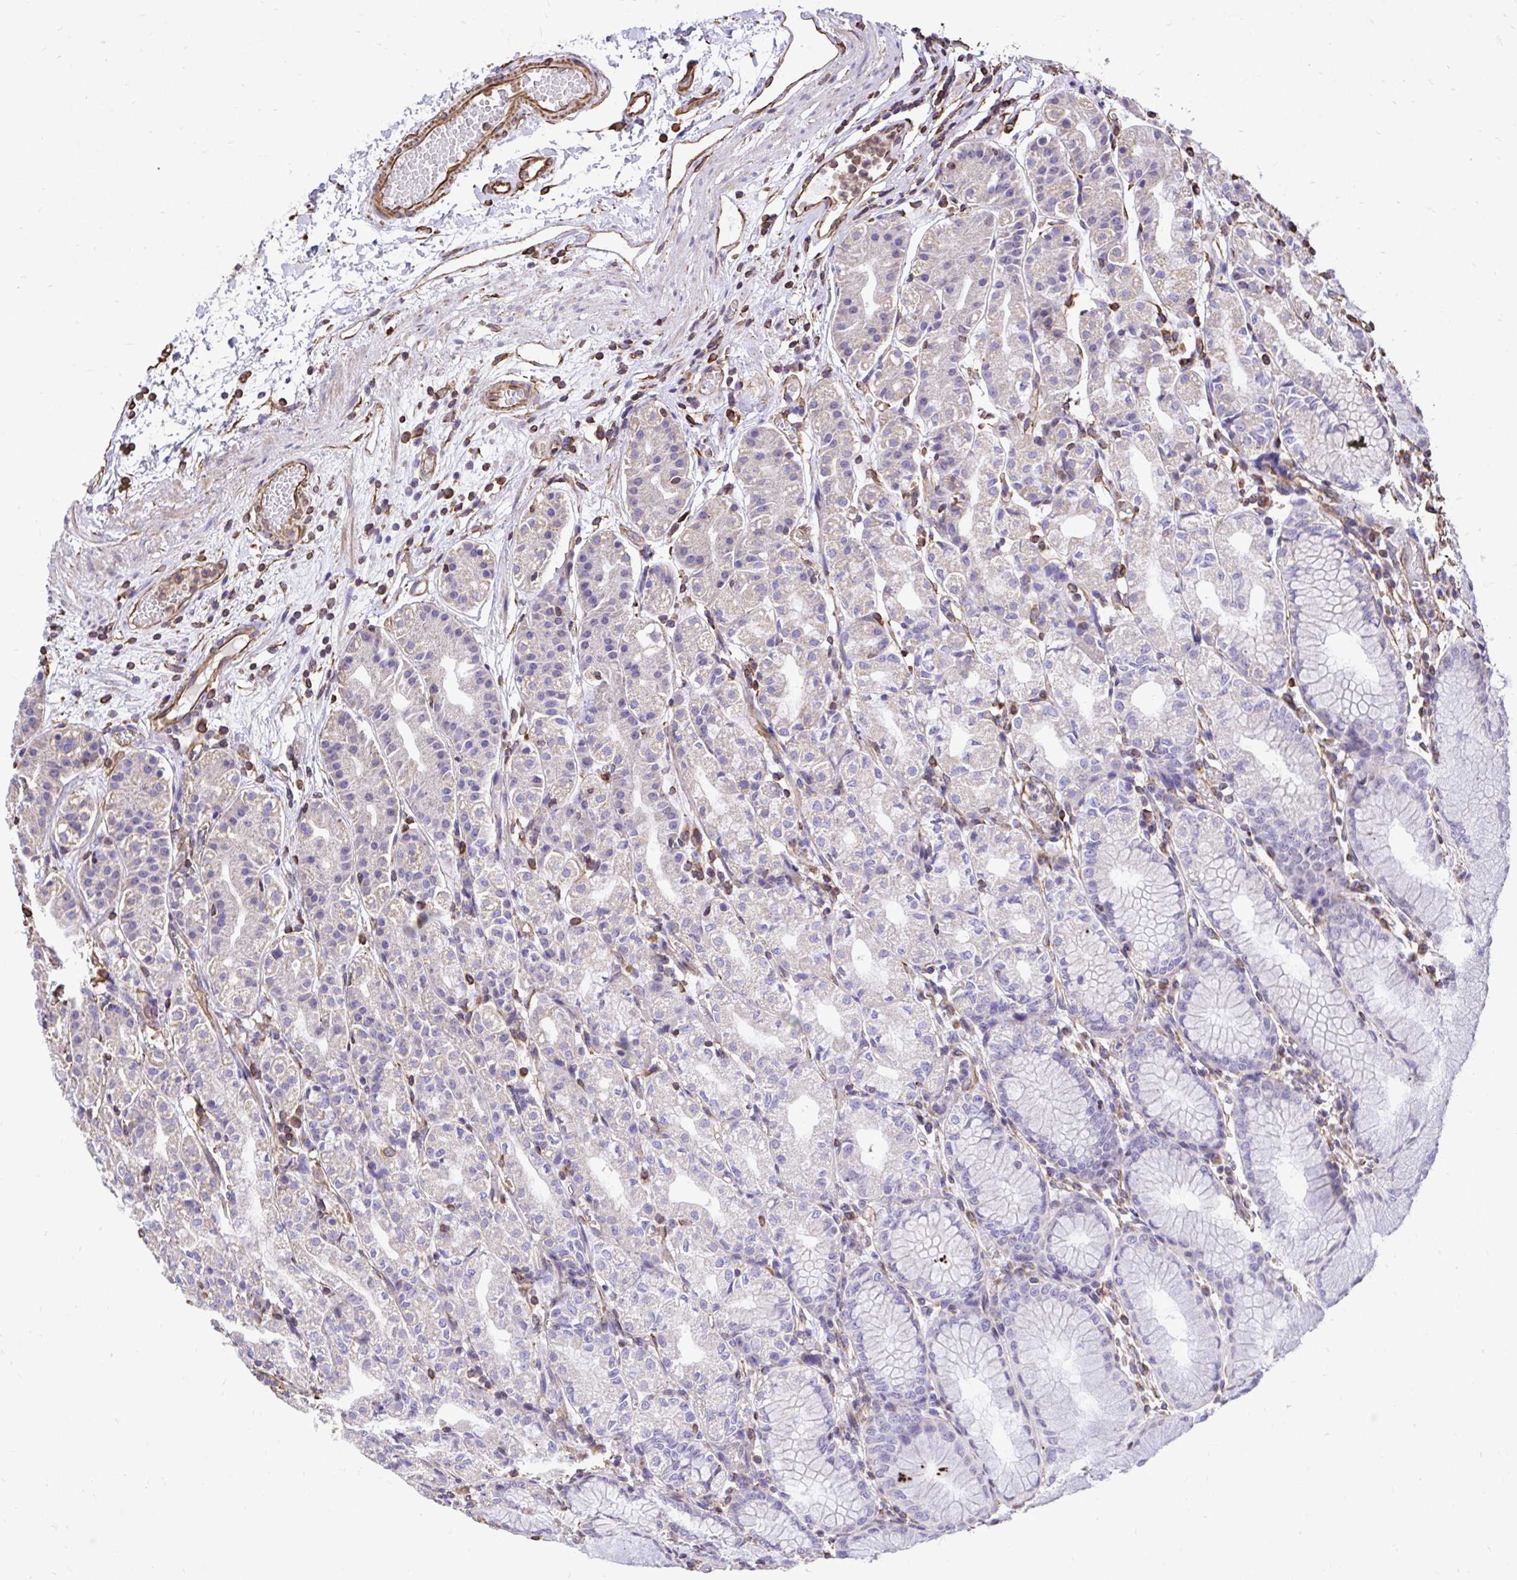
{"staining": {"intensity": "weak", "quantity": "25%-75%", "location": "cytoplasmic/membranous"}, "tissue": "stomach", "cell_type": "Glandular cells", "image_type": "normal", "snomed": [{"axis": "morphology", "description": "Normal tissue, NOS"}, {"axis": "topography", "description": "Stomach"}], "caption": "Brown immunohistochemical staining in unremarkable human stomach displays weak cytoplasmic/membranous staining in approximately 25%-75% of glandular cells.", "gene": "RNF103", "patient": {"sex": "female", "age": 57}}